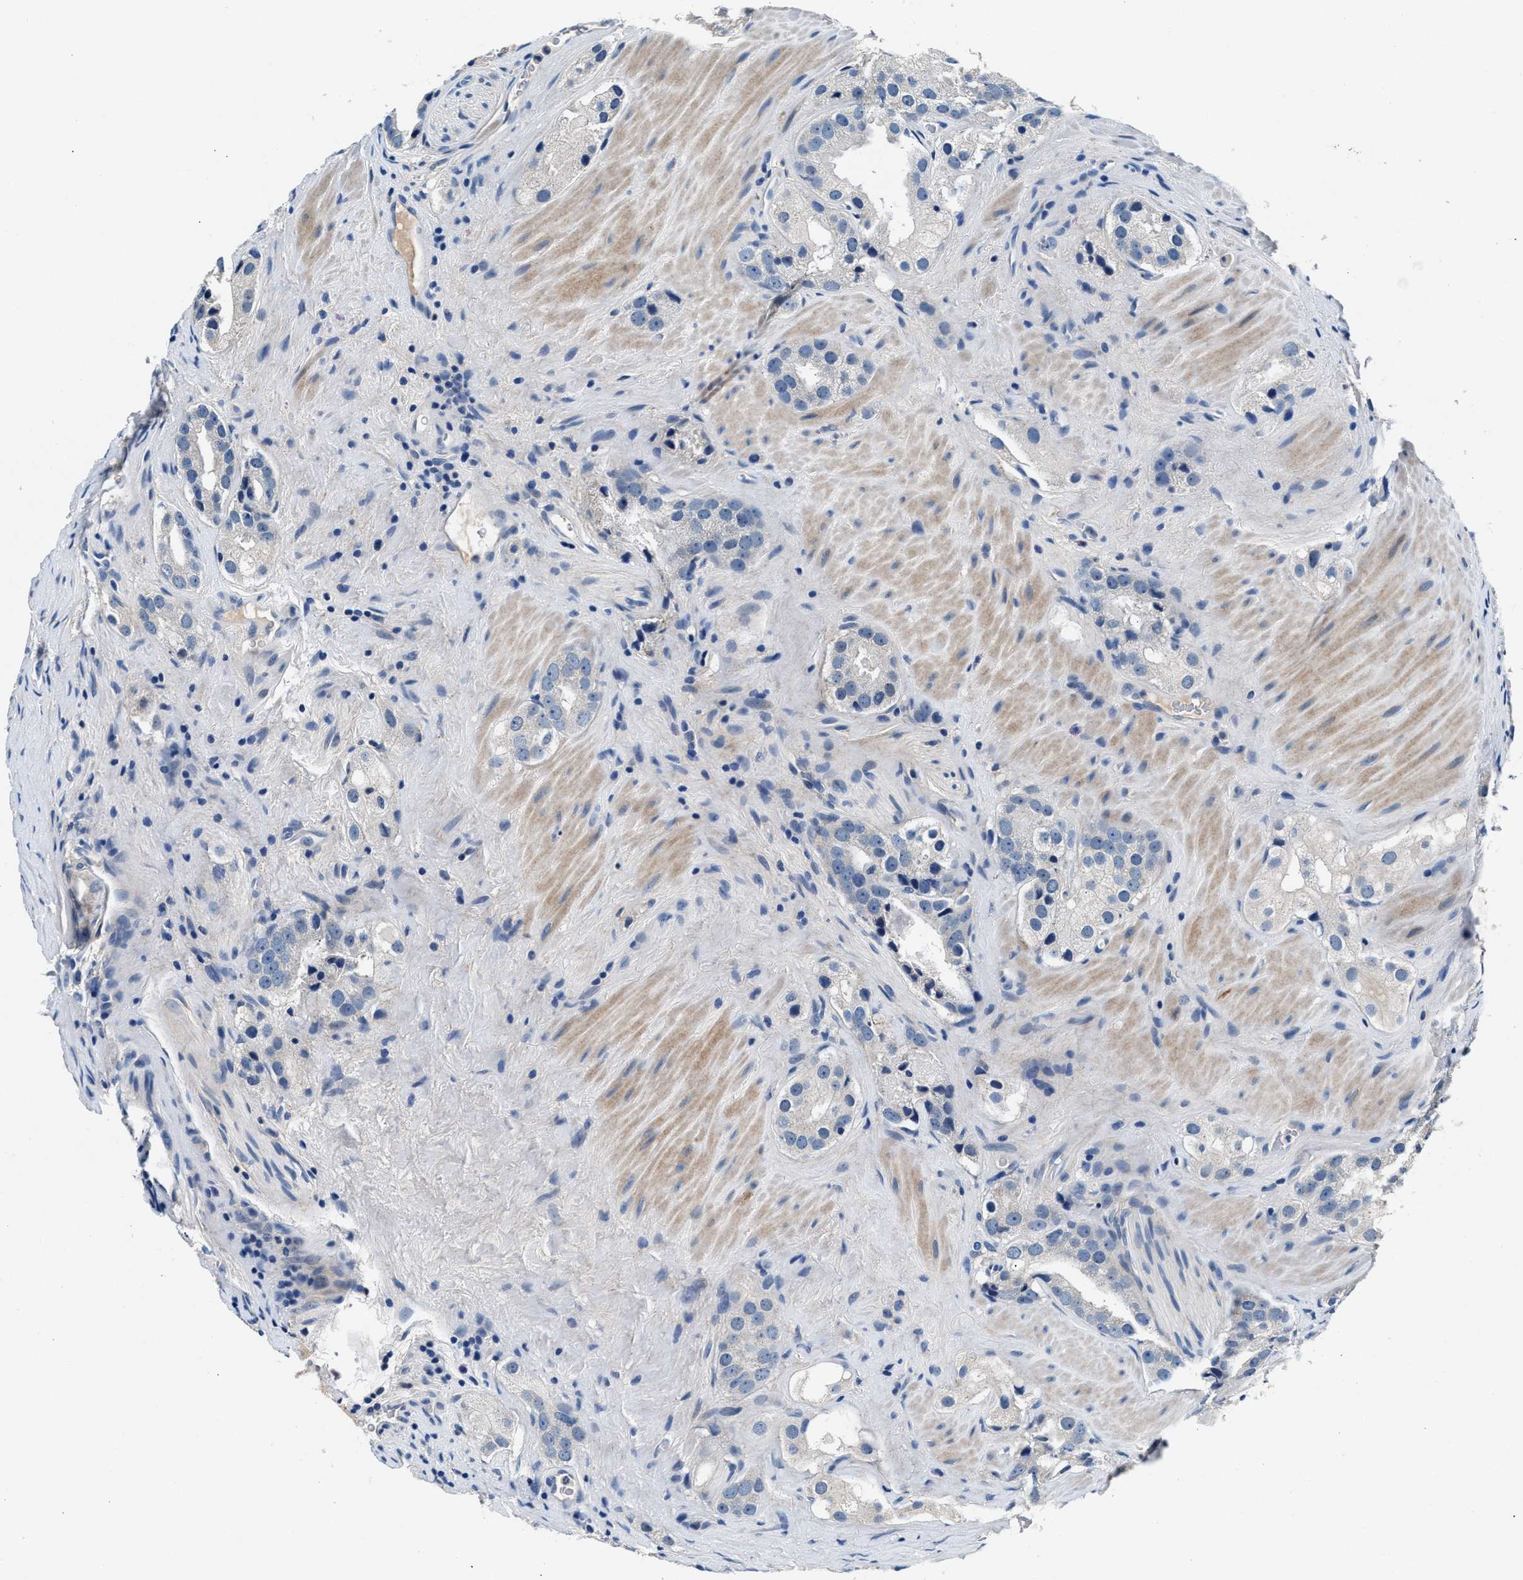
{"staining": {"intensity": "negative", "quantity": "none", "location": "none"}, "tissue": "prostate cancer", "cell_type": "Tumor cells", "image_type": "cancer", "snomed": [{"axis": "morphology", "description": "Adenocarcinoma, High grade"}, {"axis": "topography", "description": "Prostate"}], "caption": "The immunohistochemistry (IHC) photomicrograph has no significant positivity in tumor cells of prostate adenocarcinoma (high-grade) tissue. (DAB (3,3'-diaminobenzidine) IHC visualized using brightfield microscopy, high magnification).", "gene": "DENND6B", "patient": {"sex": "male", "age": 63}}